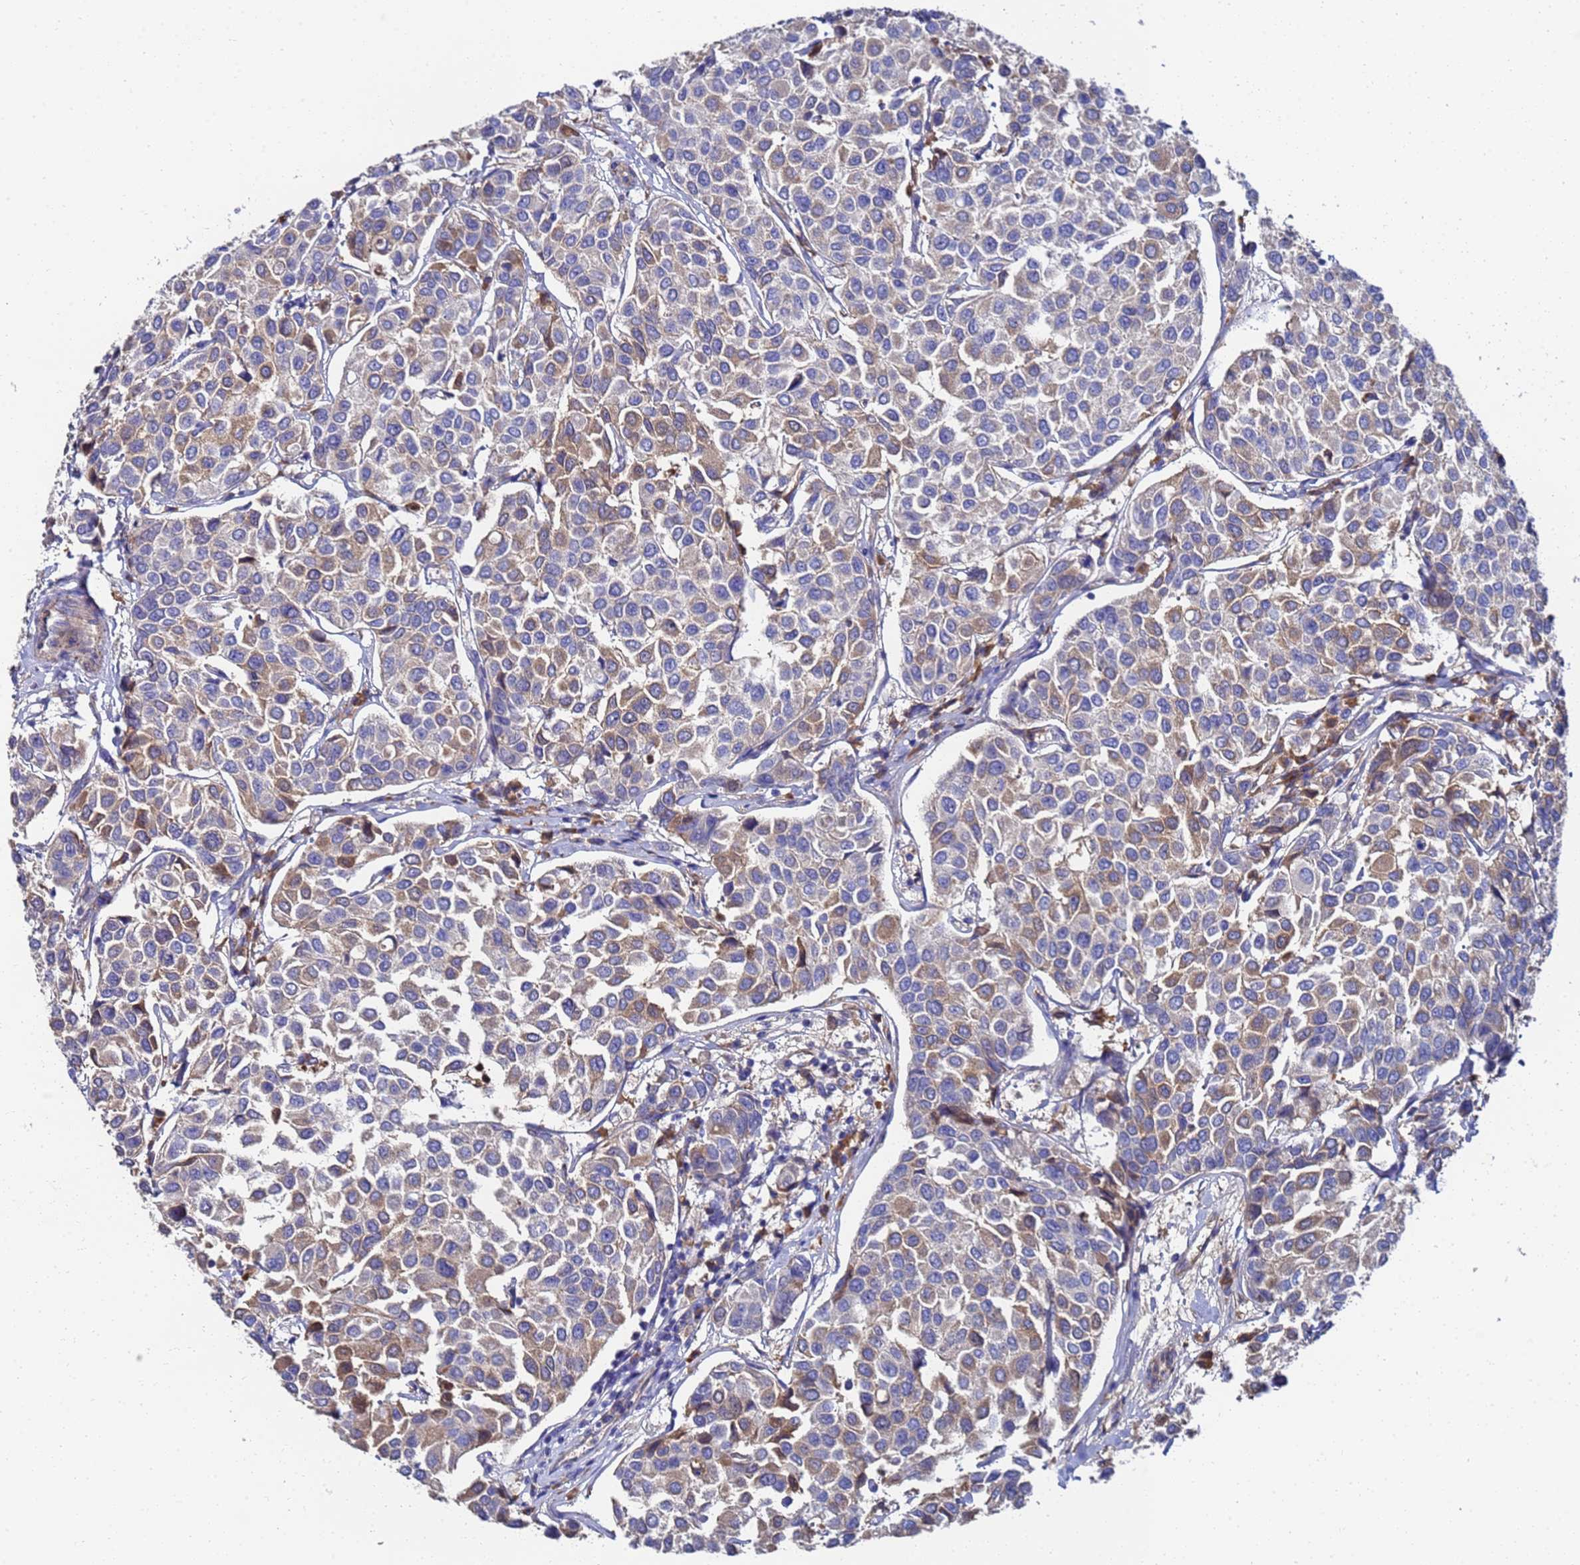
{"staining": {"intensity": "moderate", "quantity": "25%-75%", "location": "cytoplasmic/membranous"}, "tissue": "breast cancer", "cell_type": "Tumor cells", "image_type": "cancer", "snomed": [{"axis": "morphology", "description": "Duct carcinoma"}, {"axis": "topography", "description": "Breast"}], "caption": "Moderate cytoplasmic/membranous staining for a protein is seen in approximately 25%-75% of tumor cells of breast cancer (infiltrating ductal carcinoma) using immunohistochemistry.", "gene": "TCP10L", "patient": {"sex": "female", "age": 55}}